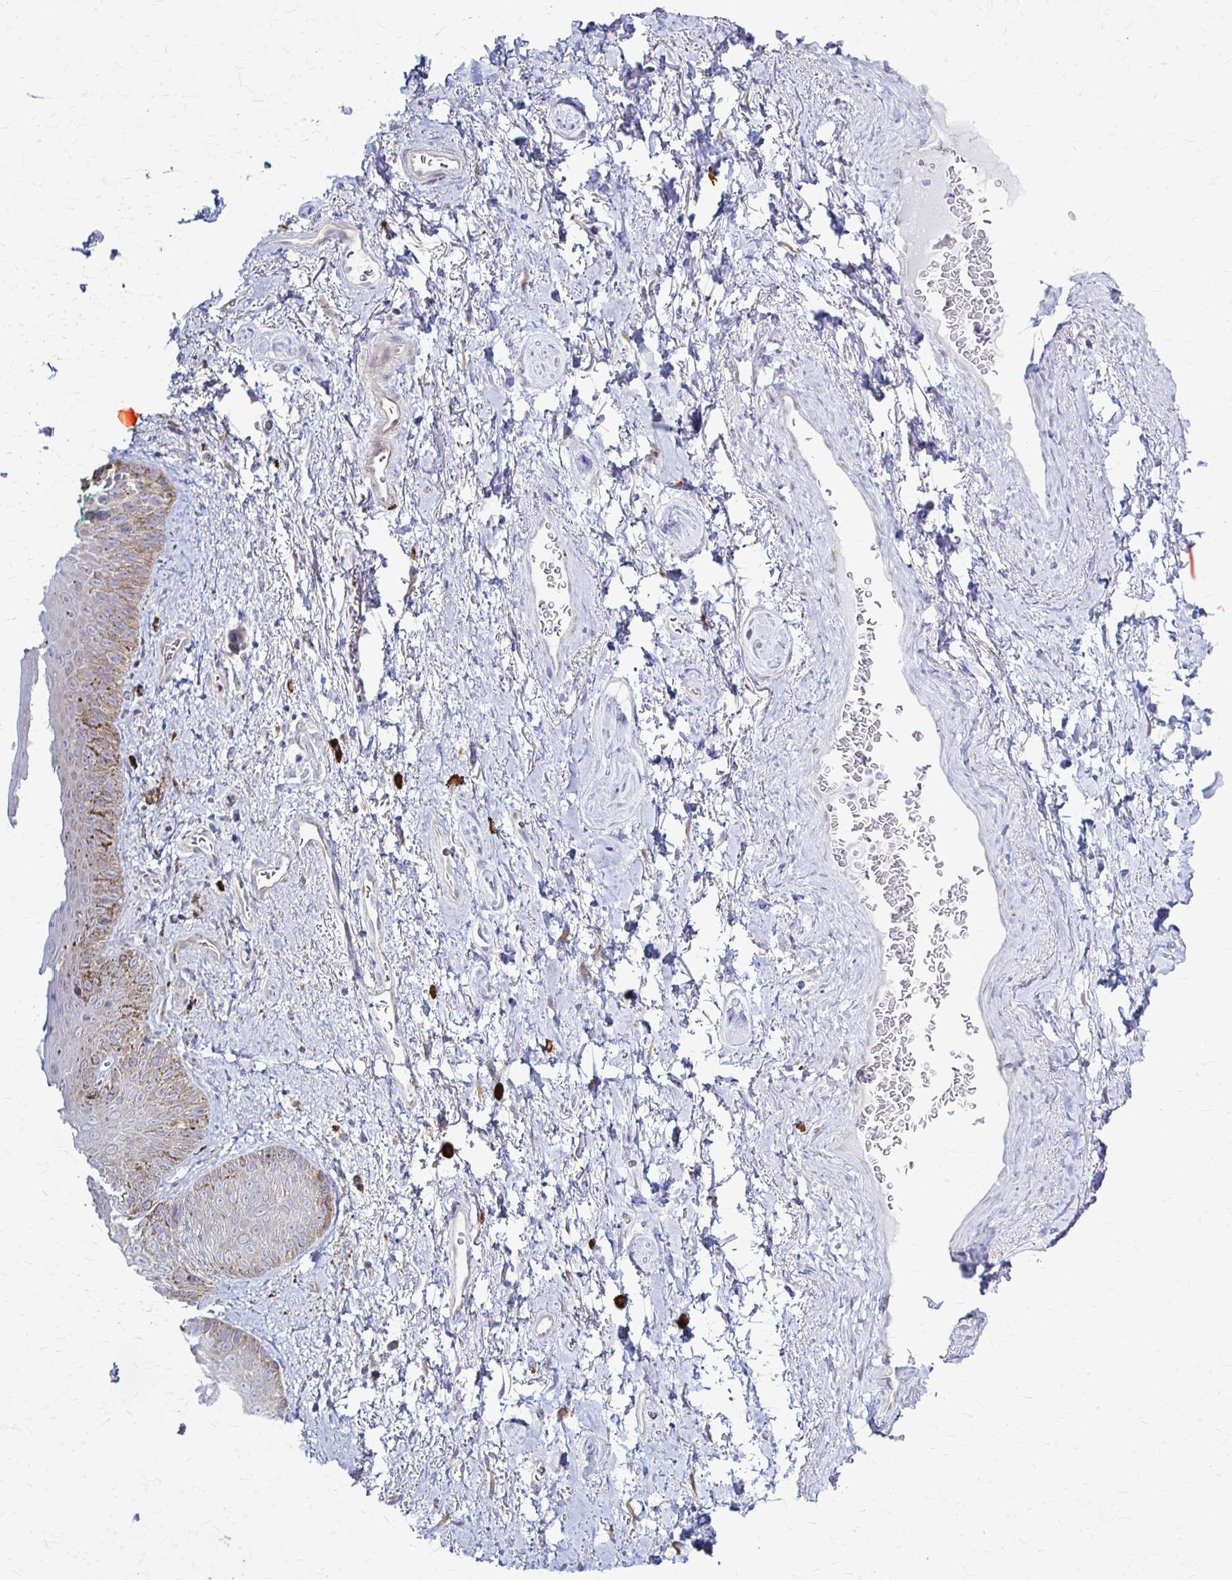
{"staining": {"intensity": "negative", "quantity": "none", "location": "none"}, "tissue": "adipose tissue", "cell_type": "Adipocytes", "image_type": "normal", "snomed": [{"axis": "morphology", "description": "Normal tissue, NOS"}, {"axis": "topography", "description": "Vulva"}, {"axis": "topography", "description": "Peripheral nerve tissue"}], "caption": "Immunohistochemistry (IHC) micrograph of benign human adipose tissue stained for a protein (brown), which reveals no staining in adipocytes. (DAB (3,3'-diaminobenzidine) immunohistochemistry (IHC), high magnification).", "gene": "PRKRA", "patient": {"sex": "female", "age": 66}}